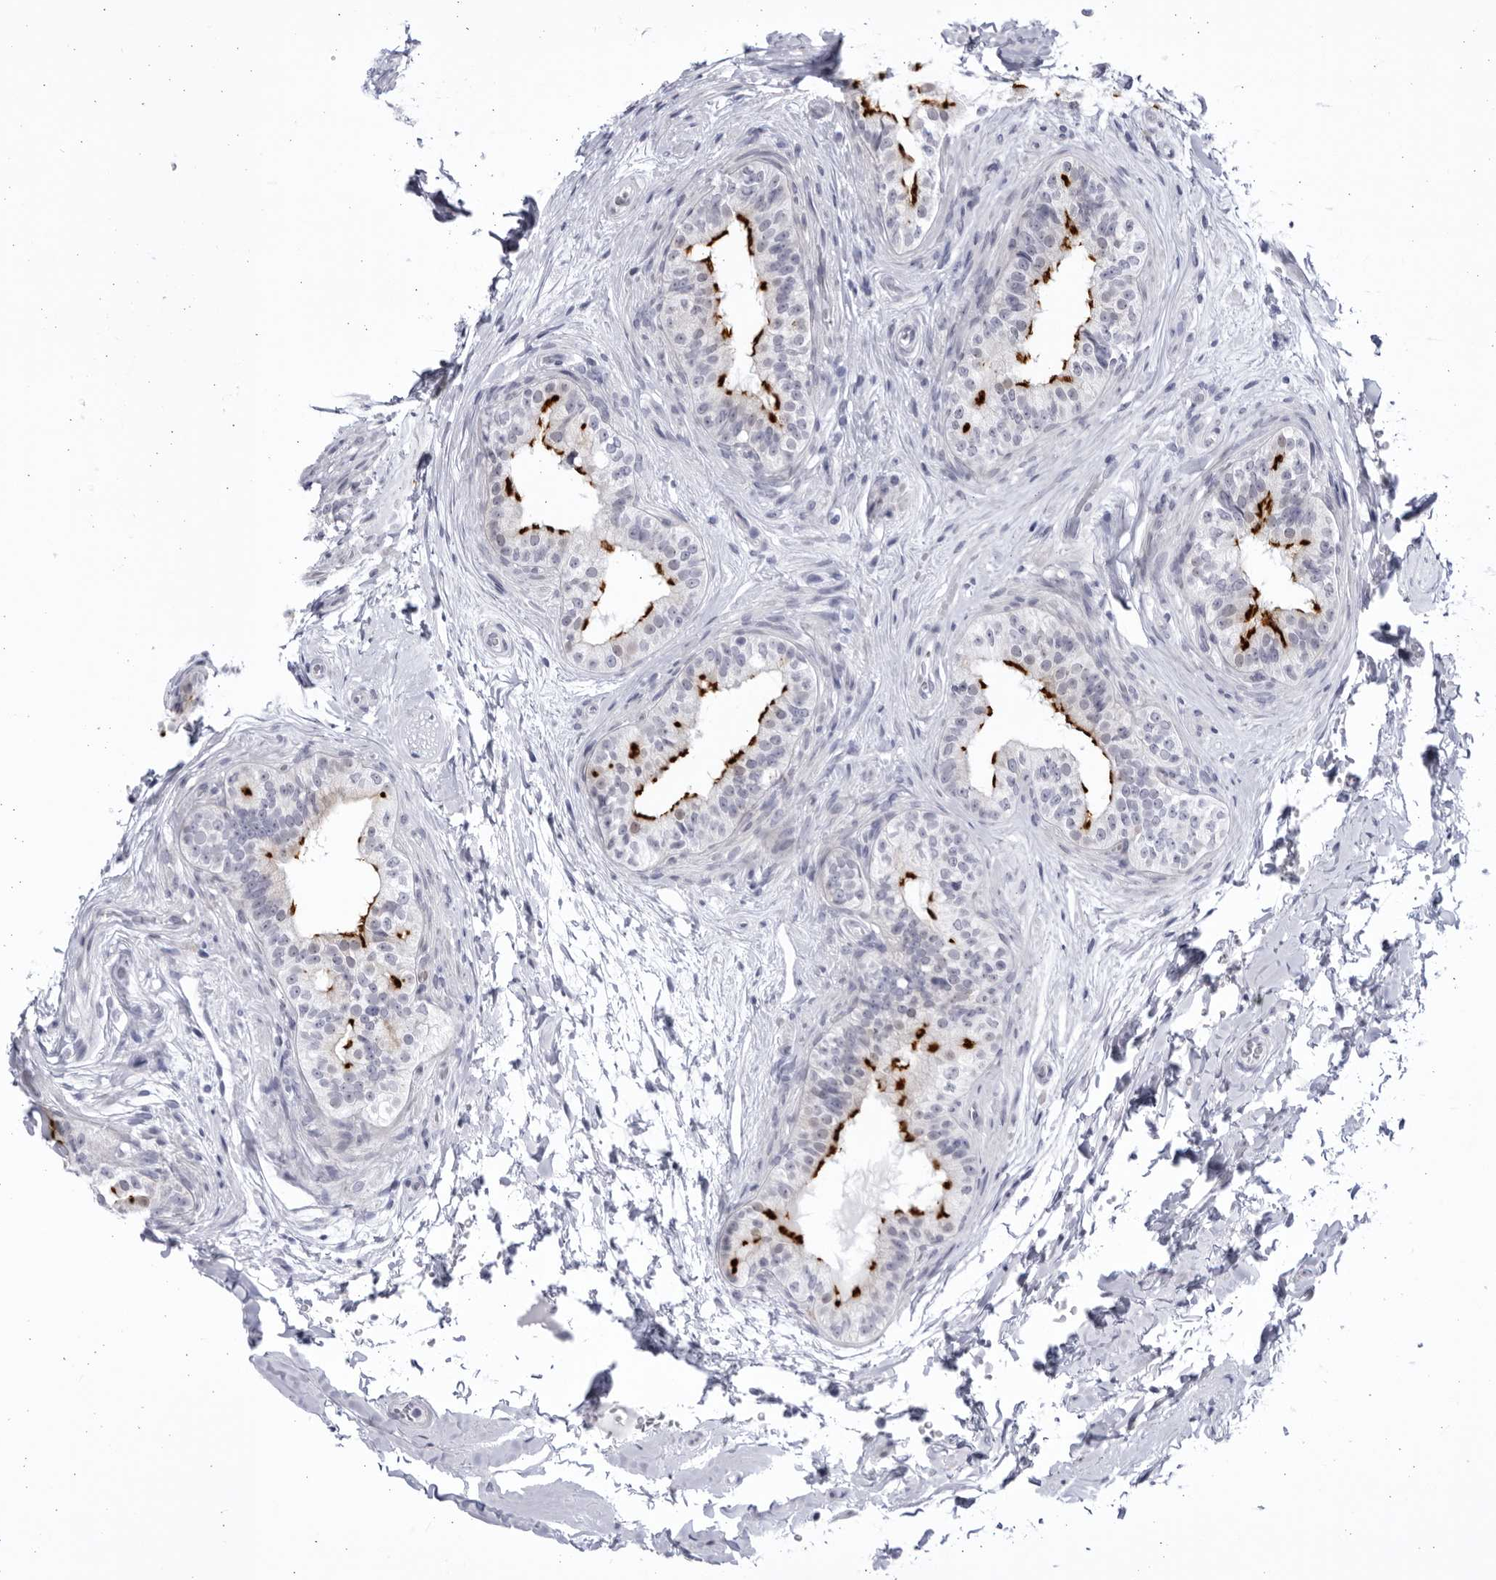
{"staining": {"intensity": "strong", "quantity": "25%-75%", "location": "cytoplasmic/membranous"}, "tissue": "epididymis", "cell_type": "Glandular cells", "image_type": "normal", "snomed": [{"axis": "morphology", "description": "Normal tissue, NOS"}, {"axis": "topography", "description": "Testis"}, {"axis": "topography", "description": "Epididymis"}], "caption": "DAB immunohistochemical staining of normal human epididymis exhibits strong cytoplasmic/membranous protein staining in about 25%-75% of glandular cells. (DAB IHC with brightfield microscopy, high magnification).", "gene": "CCDC181", "patient": {"sex": "male", "age": 36}}